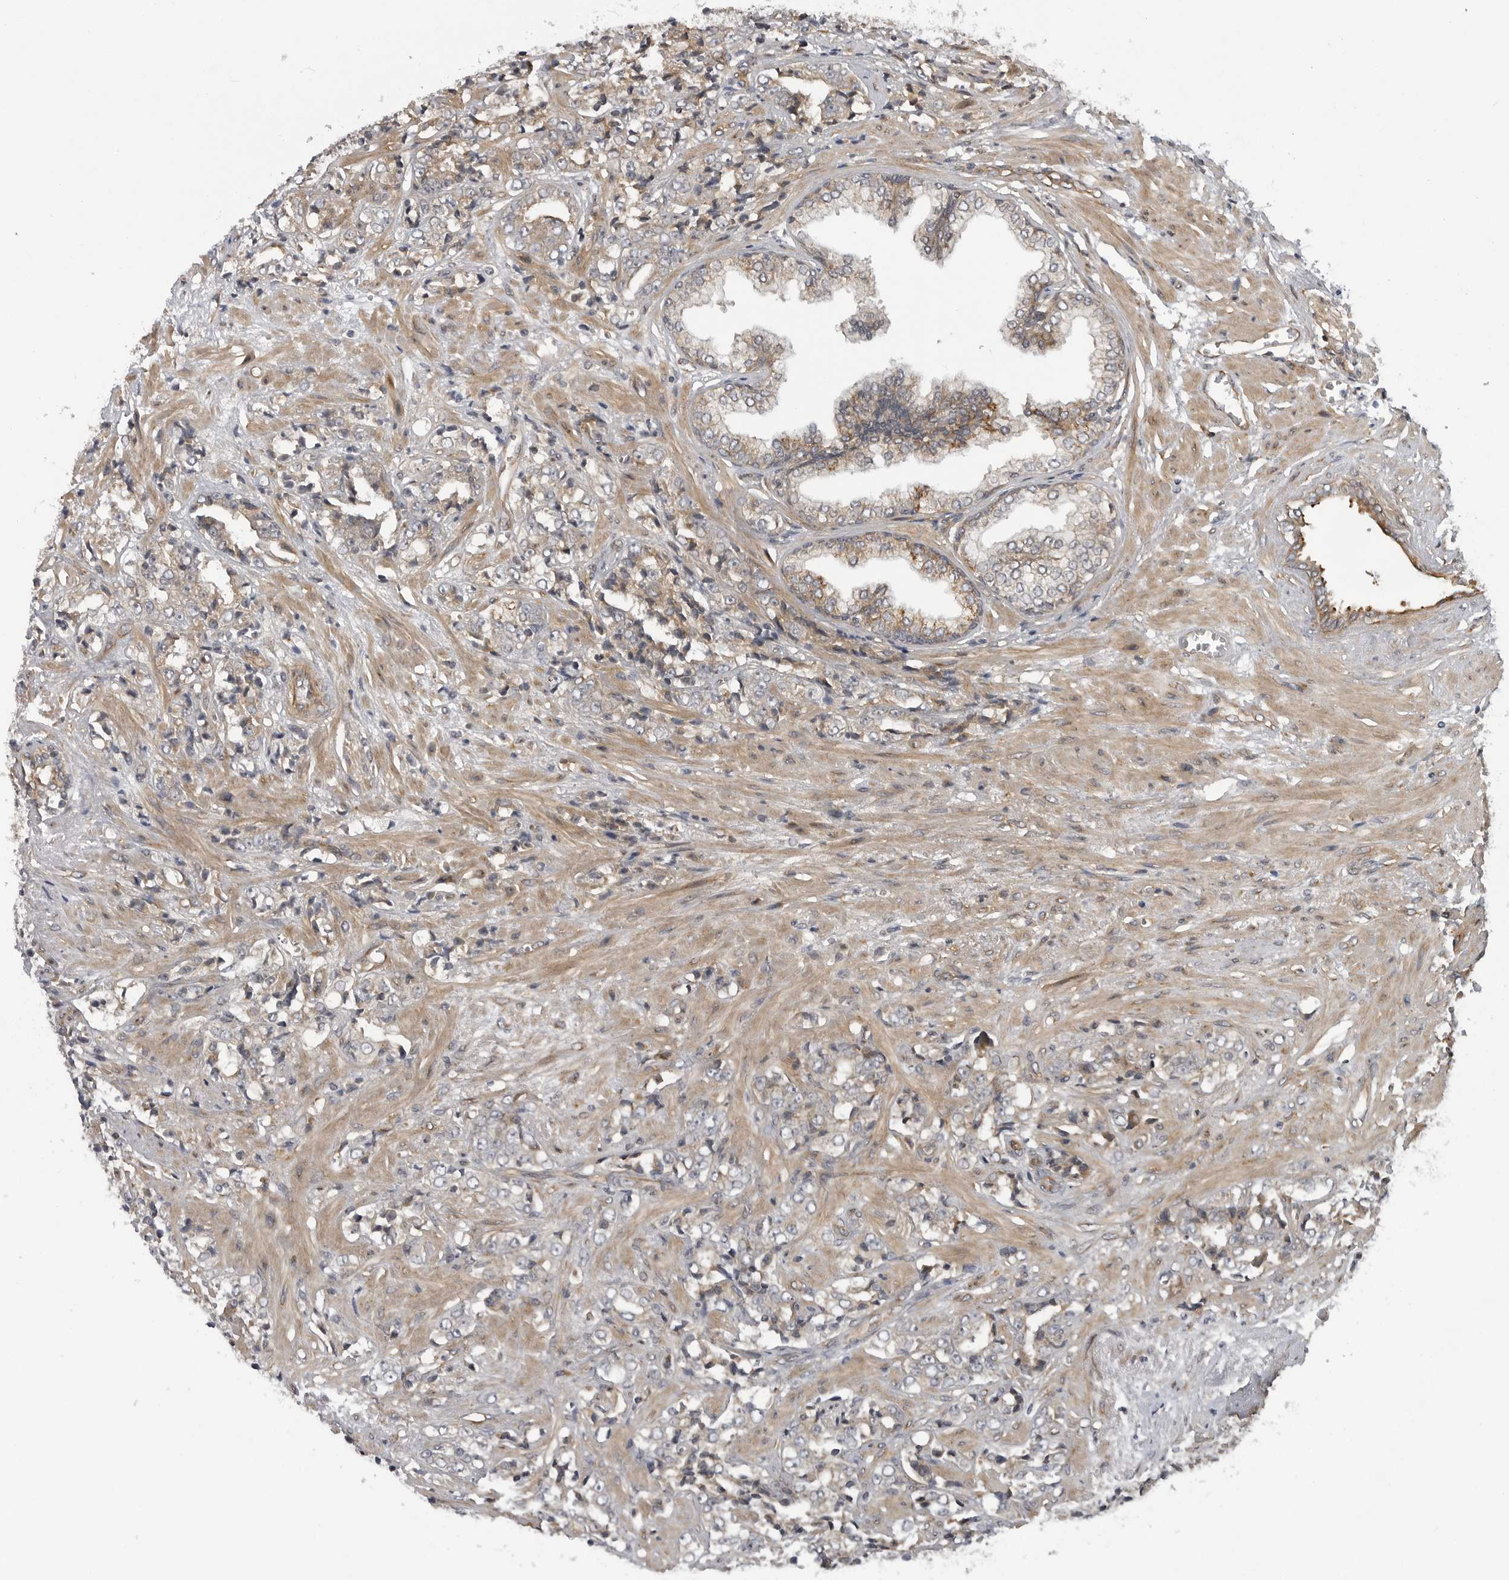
{"staining": {"intensity": "weak", "quantity": "<25%", "location": "cytoplasmic/membranous"}, "tissue": "prostate cancer", "cell_type": "Tumor cells", "image_type": "cancer", "snomed": [{"axis": "morphology", "description": "Adenocarcinoma, High grade"}, {"axis": "topography", "description": "Prostate"}], "caption": "Human prostate high-grade adenocarcinoma stained for a protein using immunohistochemistry (IHC) exhibits no positivity in tumor cells.", "gene": "LRRC45", "patient": {"sex": "male", "age": 71}}